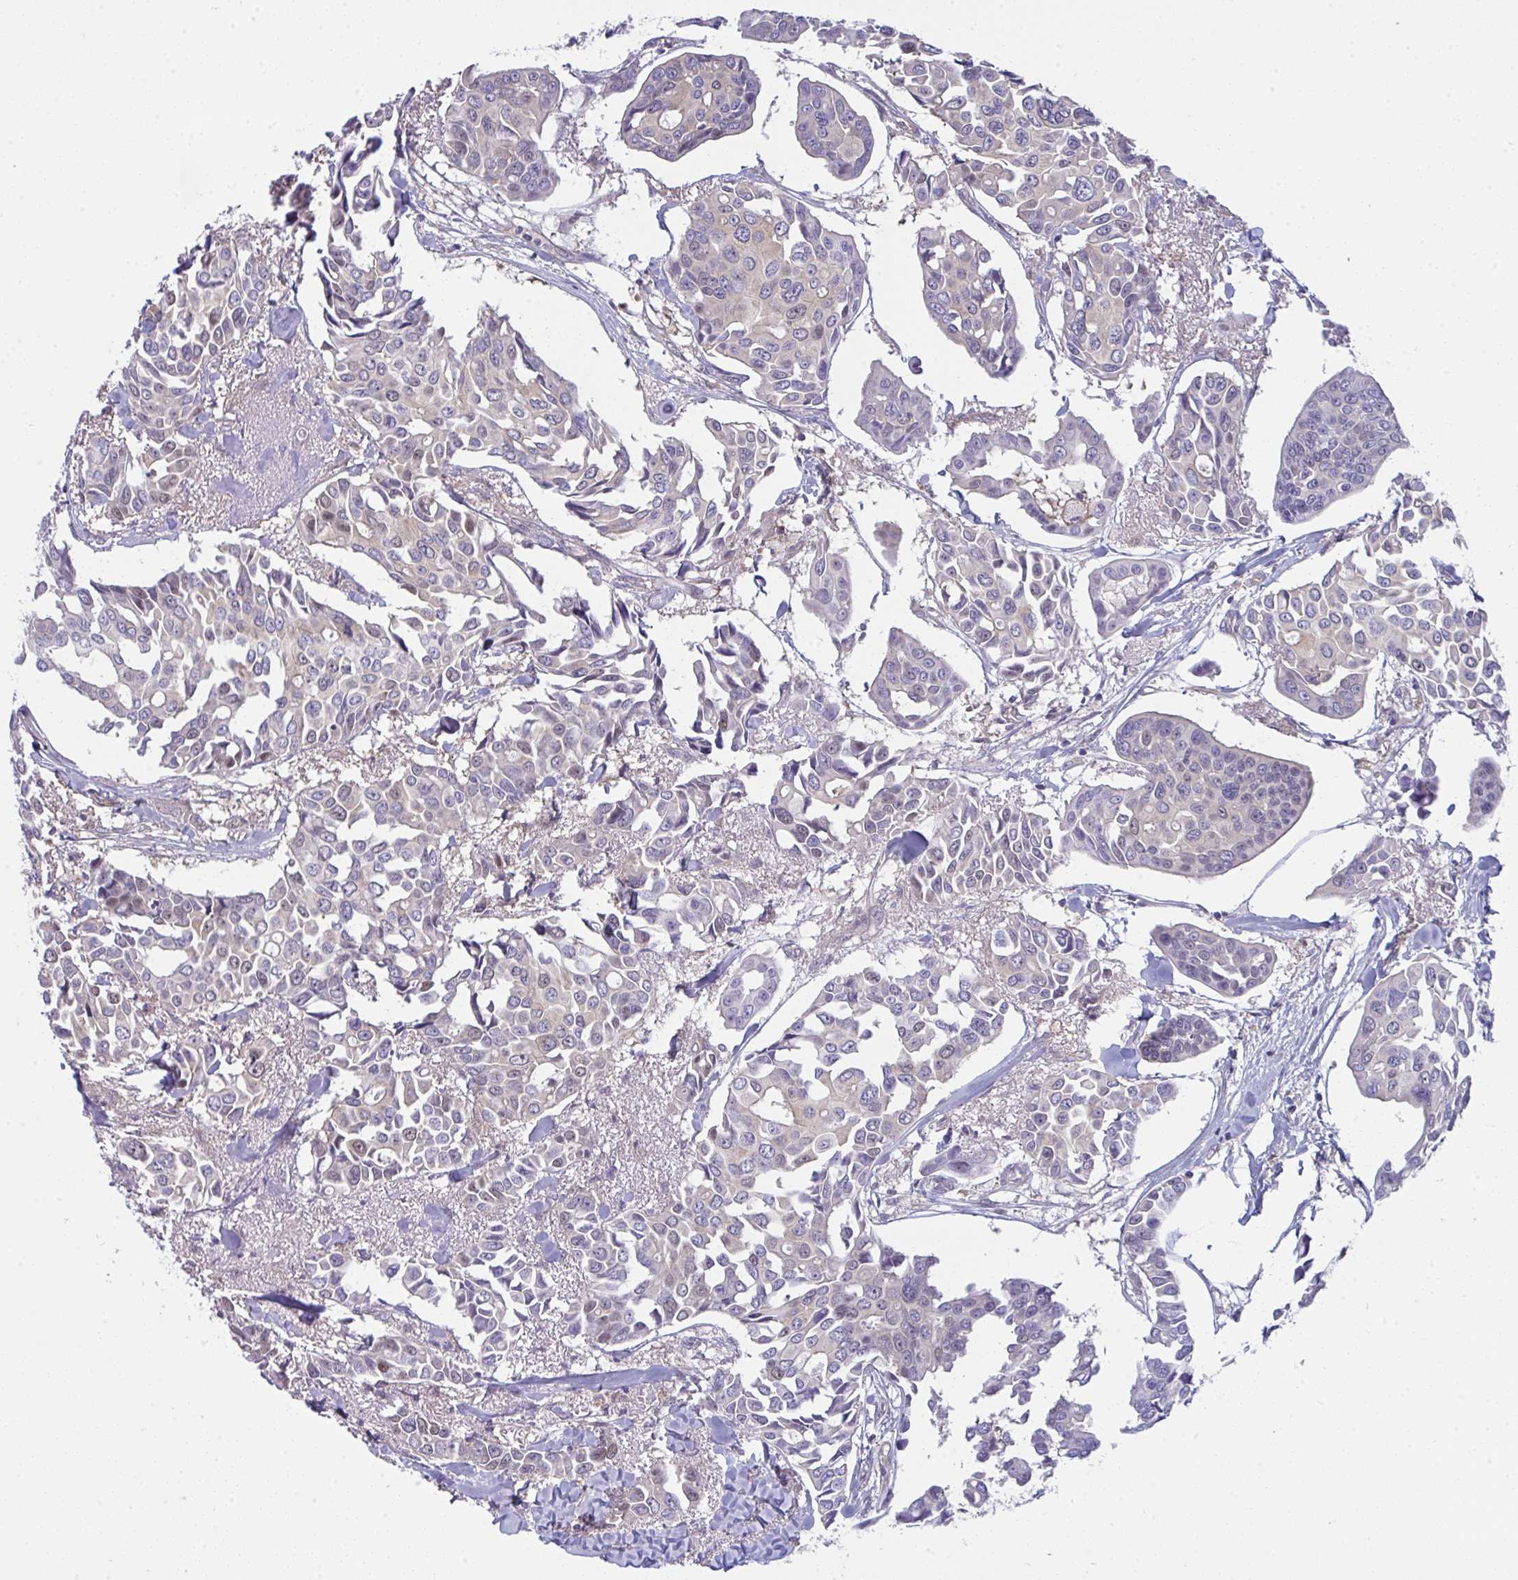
{"staining": {"intensity": "negative", "quantity": "none", "location": "none"}, "tissue": "breast cancer", "cell_type": "Tumor cells", "image_type": "cancer", "snomed": [{"axis": "morphology", "description": "Duct carcinoma"}, {"axis": "topography", "description": "Breast"}], "caption": "Protein analysis of intraductal carcinoma (breast) demonstrates no significant staining in tumor cells.", "gene": "ALDH16A1", "patient": {"sex": "female", "age": 54}}